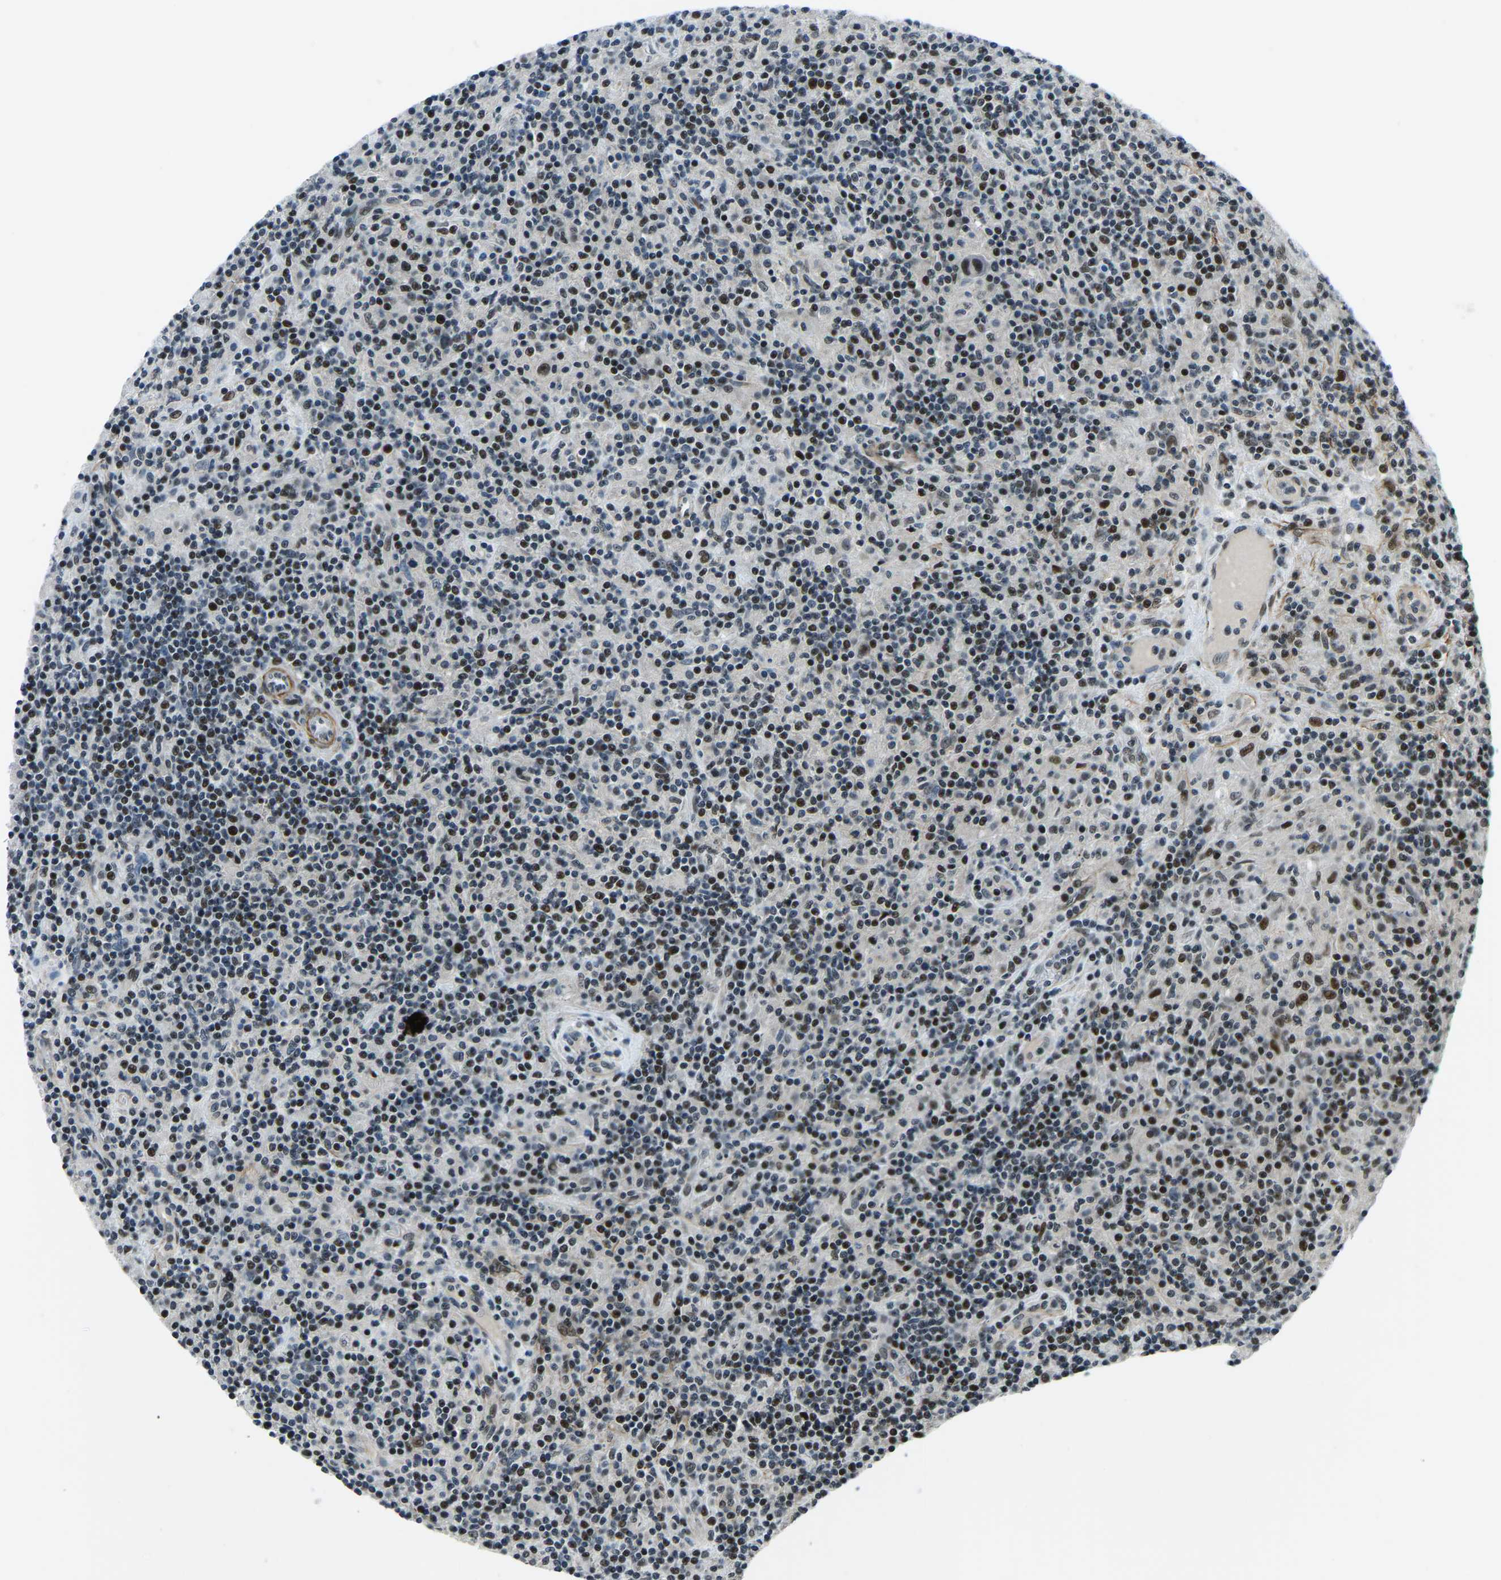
{"staining": {"intensity": "moderate", "quantity": ">75%", "location": "nuclear"}, "tissue": "lymphoma", "cell_type": "Tumor cells", "image_type": "cancer", "snomed": [{"axis": "morphology", "description": "Hodgkin's disease, NOS"}, {"axis": "topography", "description": "Lymph node"}], "caption": "Lymphoma stained for a protein (brown) displays moderate nuclear positive expression in approximately >75% of tumor cells.", "gene": "PRCC", "patient": {"sex": "male", "age": 70}}